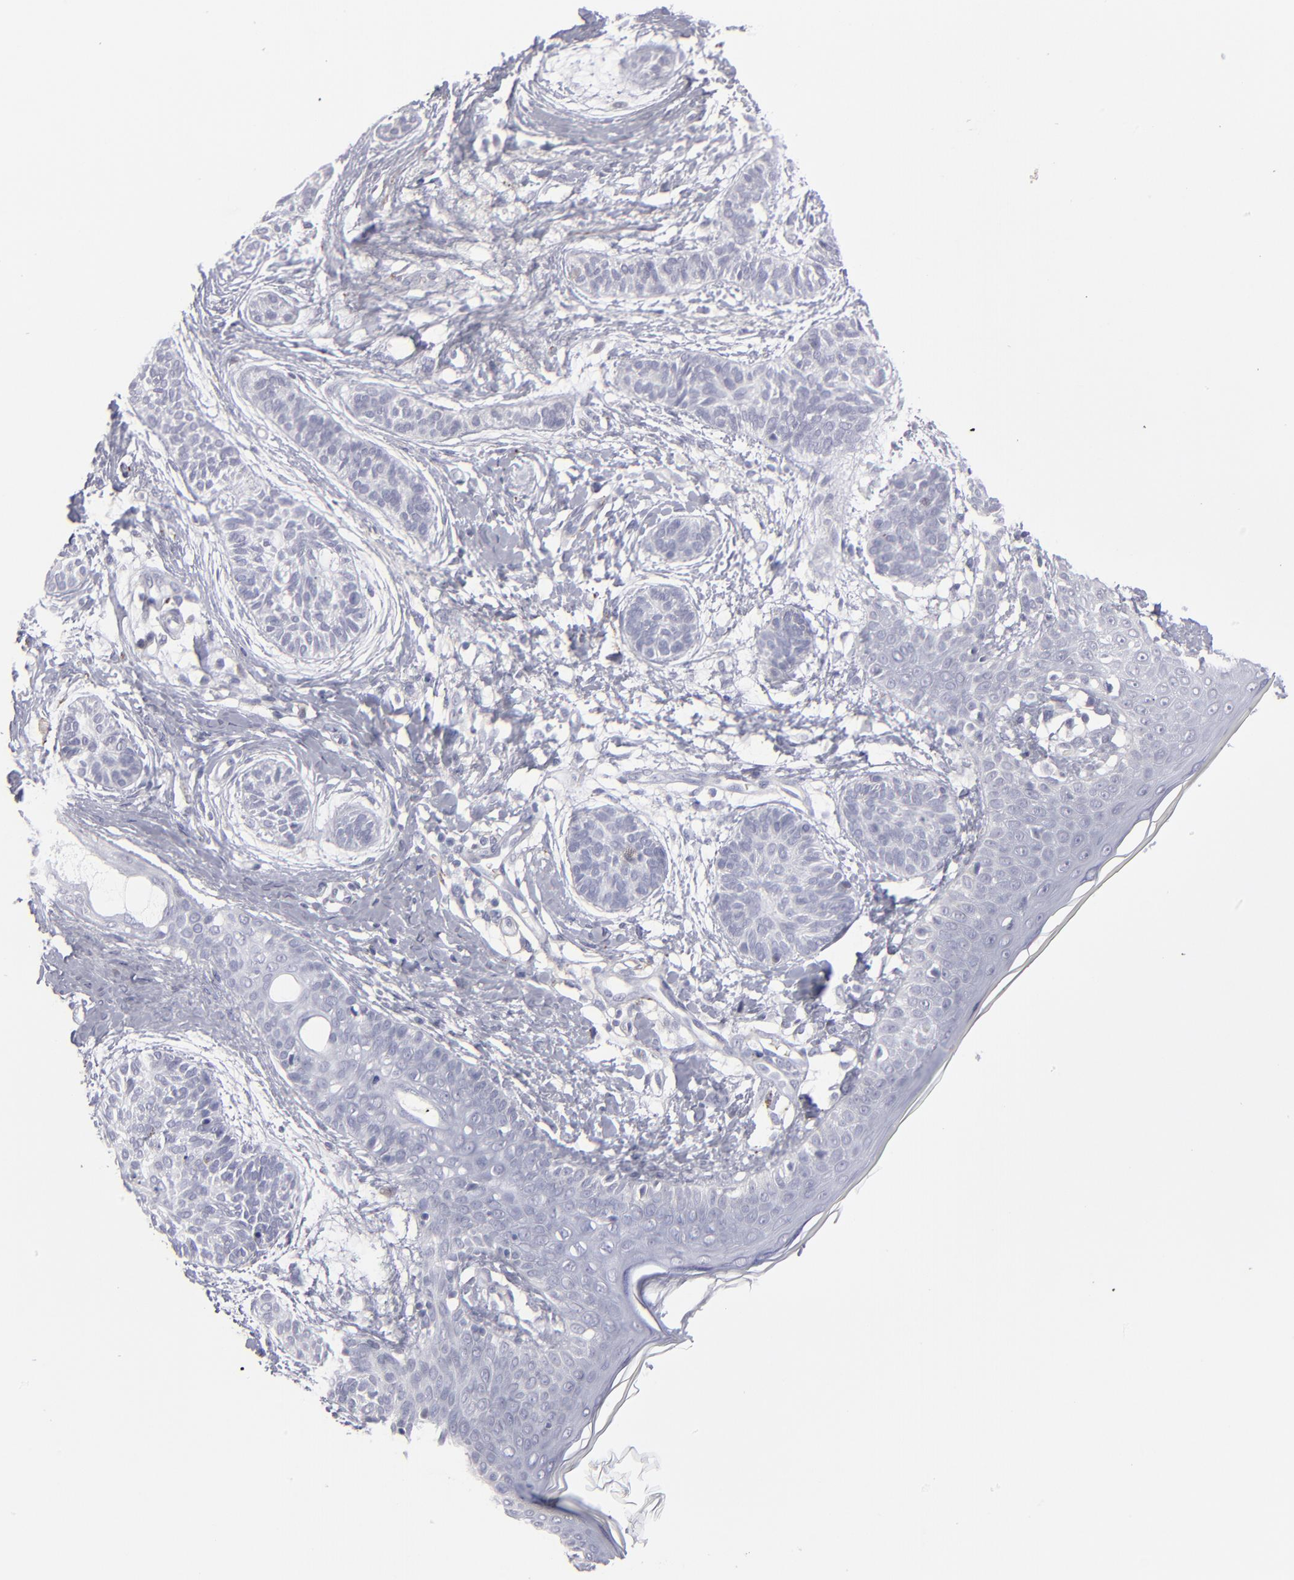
{"staining": {"intensity": "negative", "quantity": "none", "location": "none"}, "tissue": "skin cancer", "cell_type": "Tumor cells", "image_type": "cancer", "snomed": [{"axis": "morphology", "description": "Normal tissue, NOS"}, {"axis": "morphology", "description": "Basal cell carcinoma"}, {"axis": "topography", "description": "Skin"}], "caption": "A high-resolution micrograph shows immunohistochemistry staining of basal cell carcinoma (skin), which displays no significant staining in tumor cells. The staining is performed using DAB brown chromogen with nuclei counter-stained in using hematoxylin.", "gene": "CADM3", "patient": {"sex": "male", "age": 63}}